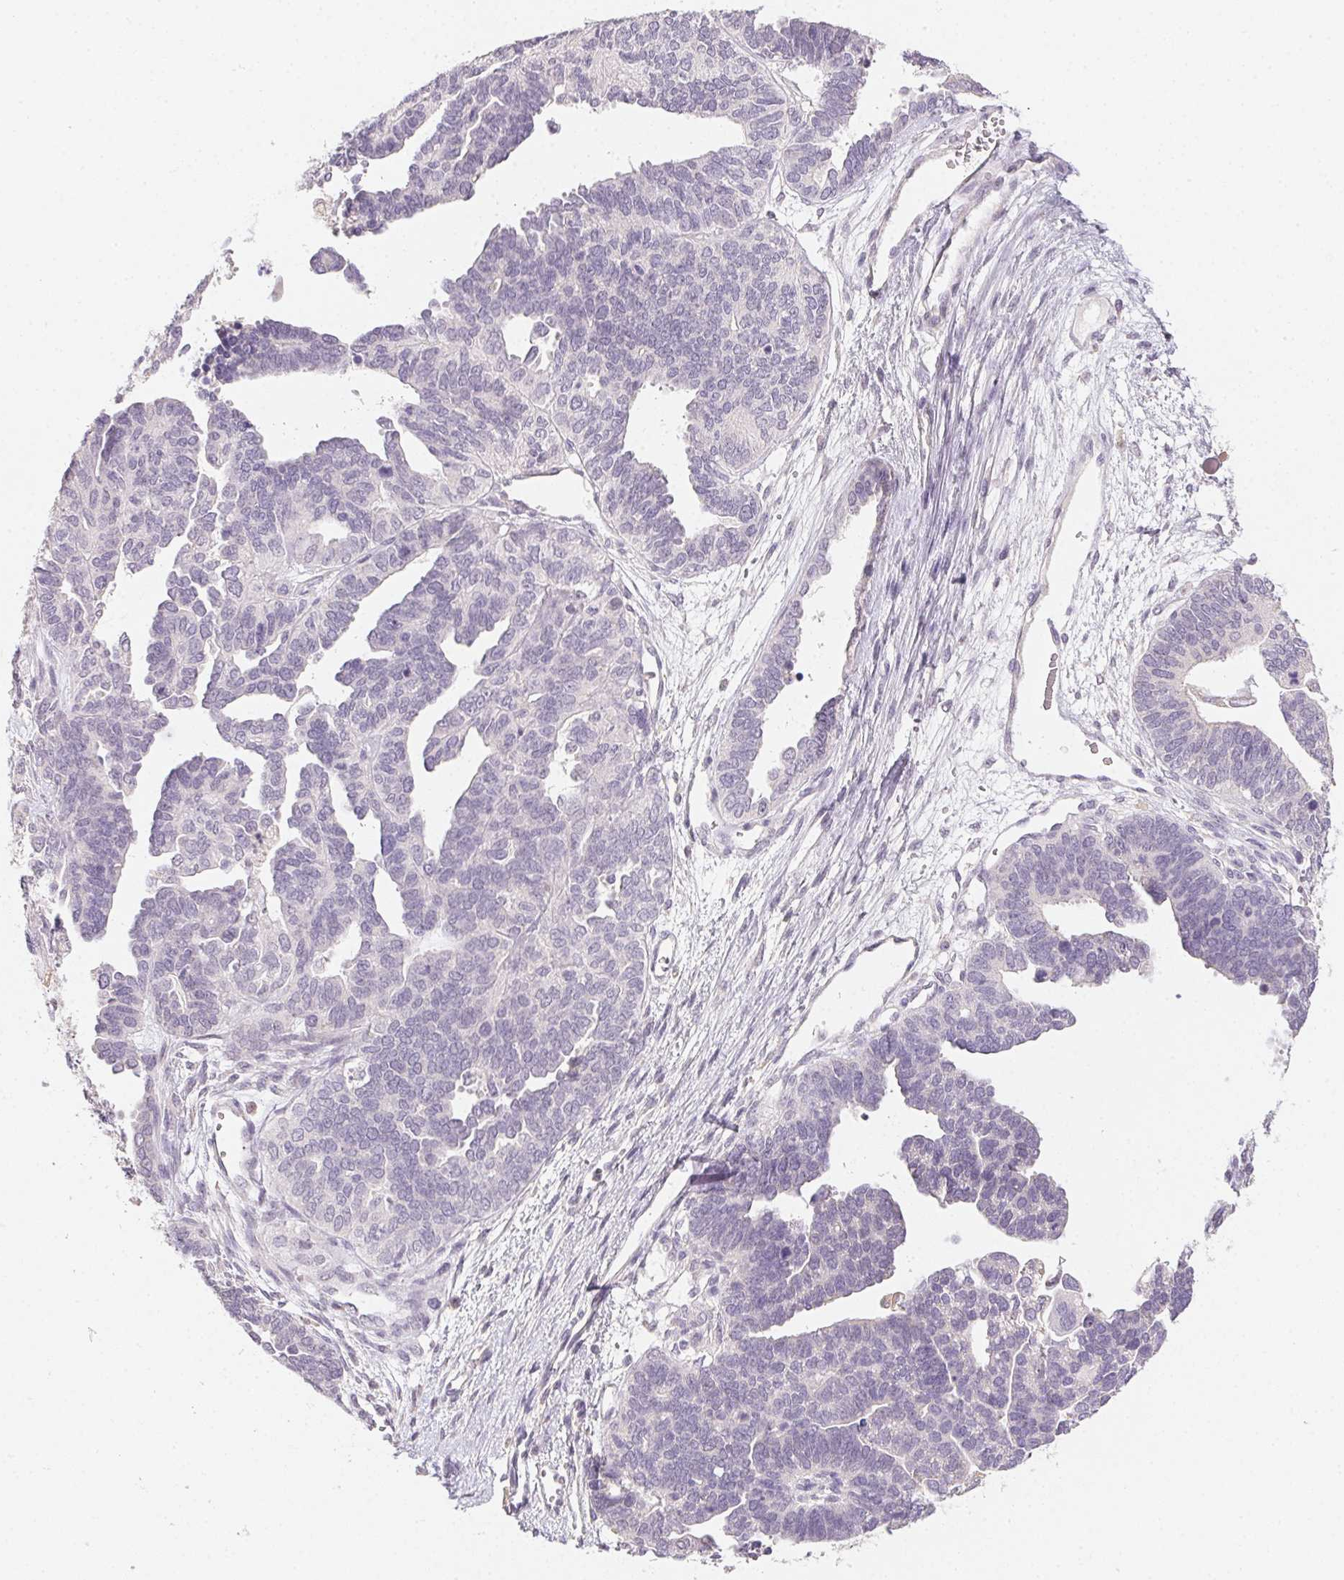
{"staining": {"intensity": "negative", "quantity": "none", "location": "none"}, "tissue": "ovarian cancer", "cell_type": "Tumor cells", "image_type": "cancer", "snomed": [{"axis": "morphology", "description": "Cystadenocarcinoma, serous, NOS"}, {"axis": "topography", "description": "Ovary"}], "caption": "Tumor cells are negative for brown protein staining in ovarian serous cystadenocarcinoma.", "gene": "SLC6A18", "patient": {"sex": "female", "age": 51}}